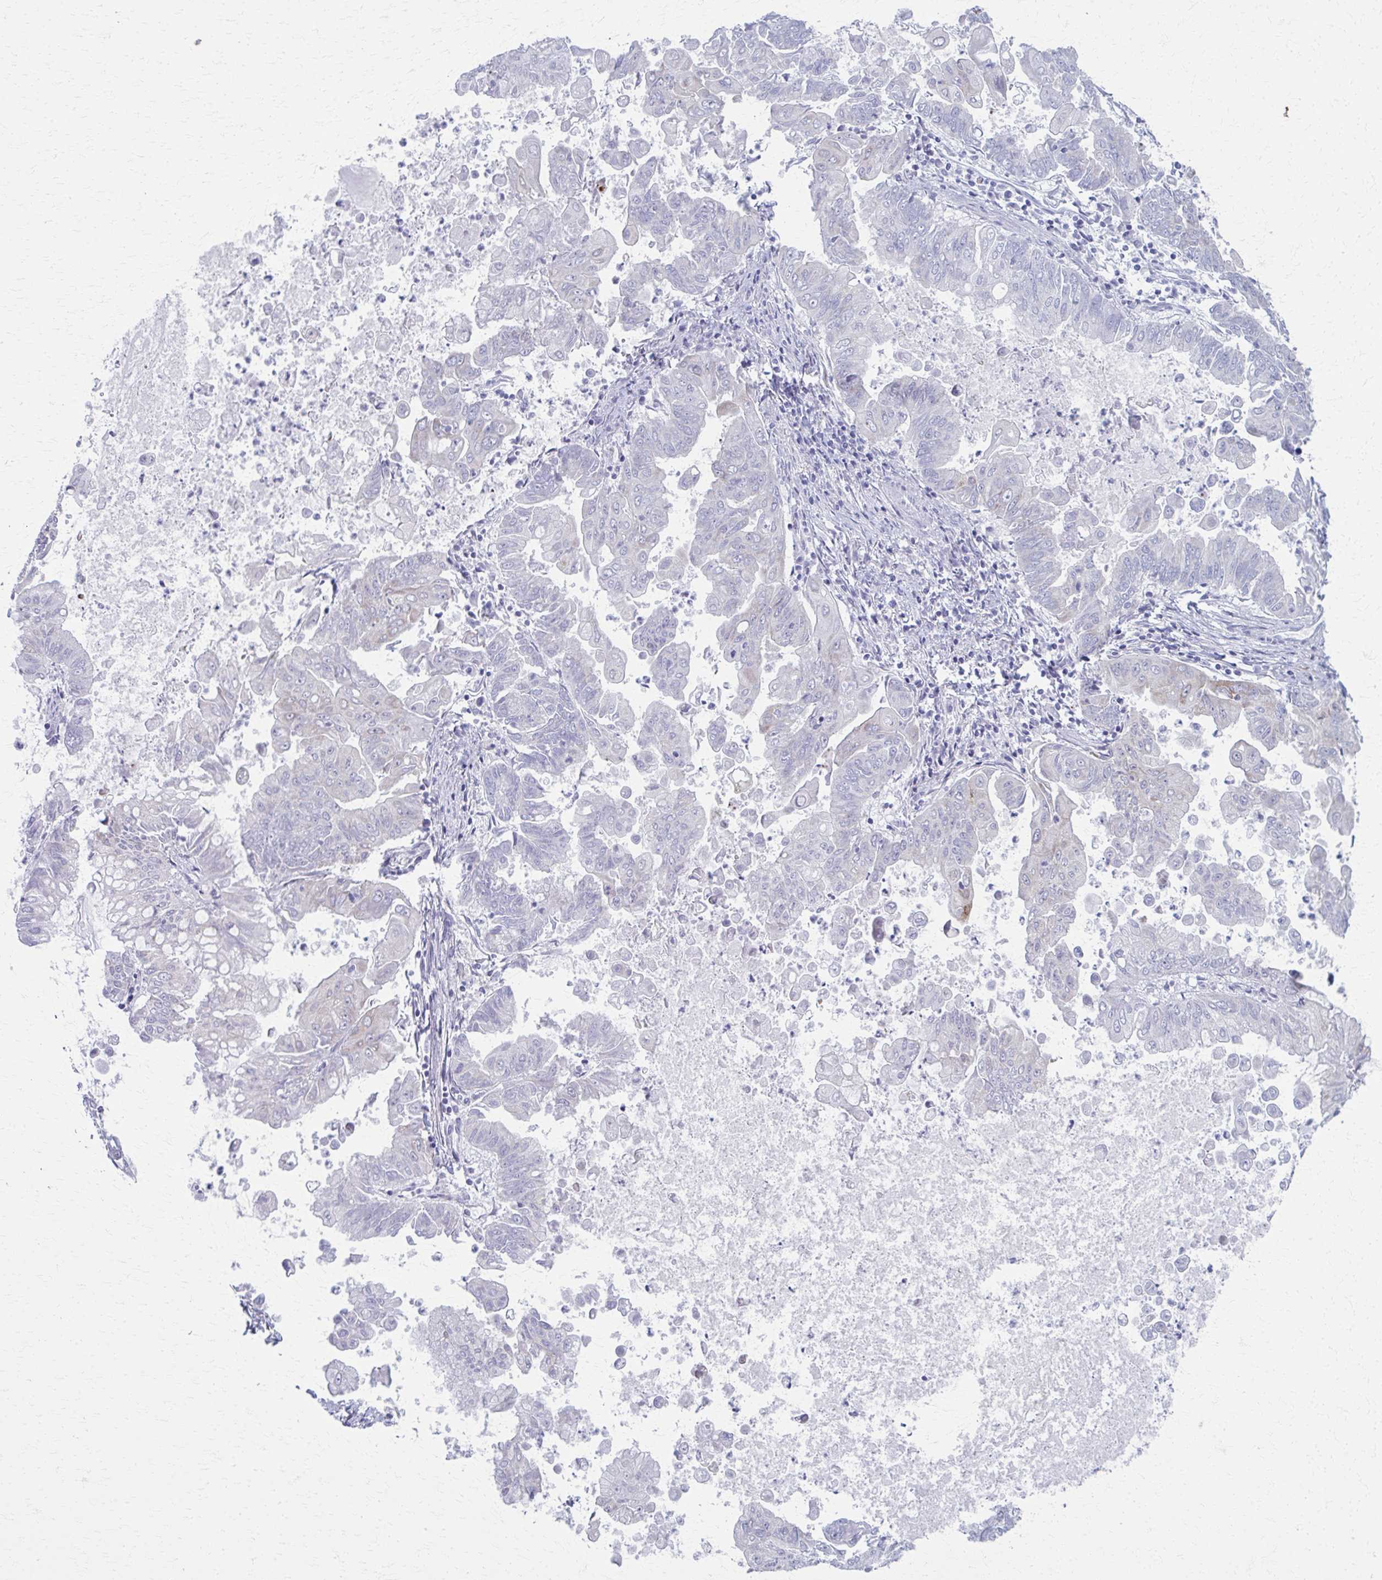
{"staining": {"intensity": "negative", "quantity": "none", "location": "none"}, "tissue": "stomach cancer", "cell_type": "Tumor cells", "image_type": "cancer", "snomed": [{"axis": "morphology", "description": "Adenocarcinoma, NOS"}, {"axis": "topography", "description": "Stomach, upper"}], "caption": "Human adenocarcinoma (stomach) stained for a protein using immunohistochemistry (IHC) reveals no expression in tumor cells.", "gene": "SPATS2L", "patient": {"sex": "male", "age": 80}}